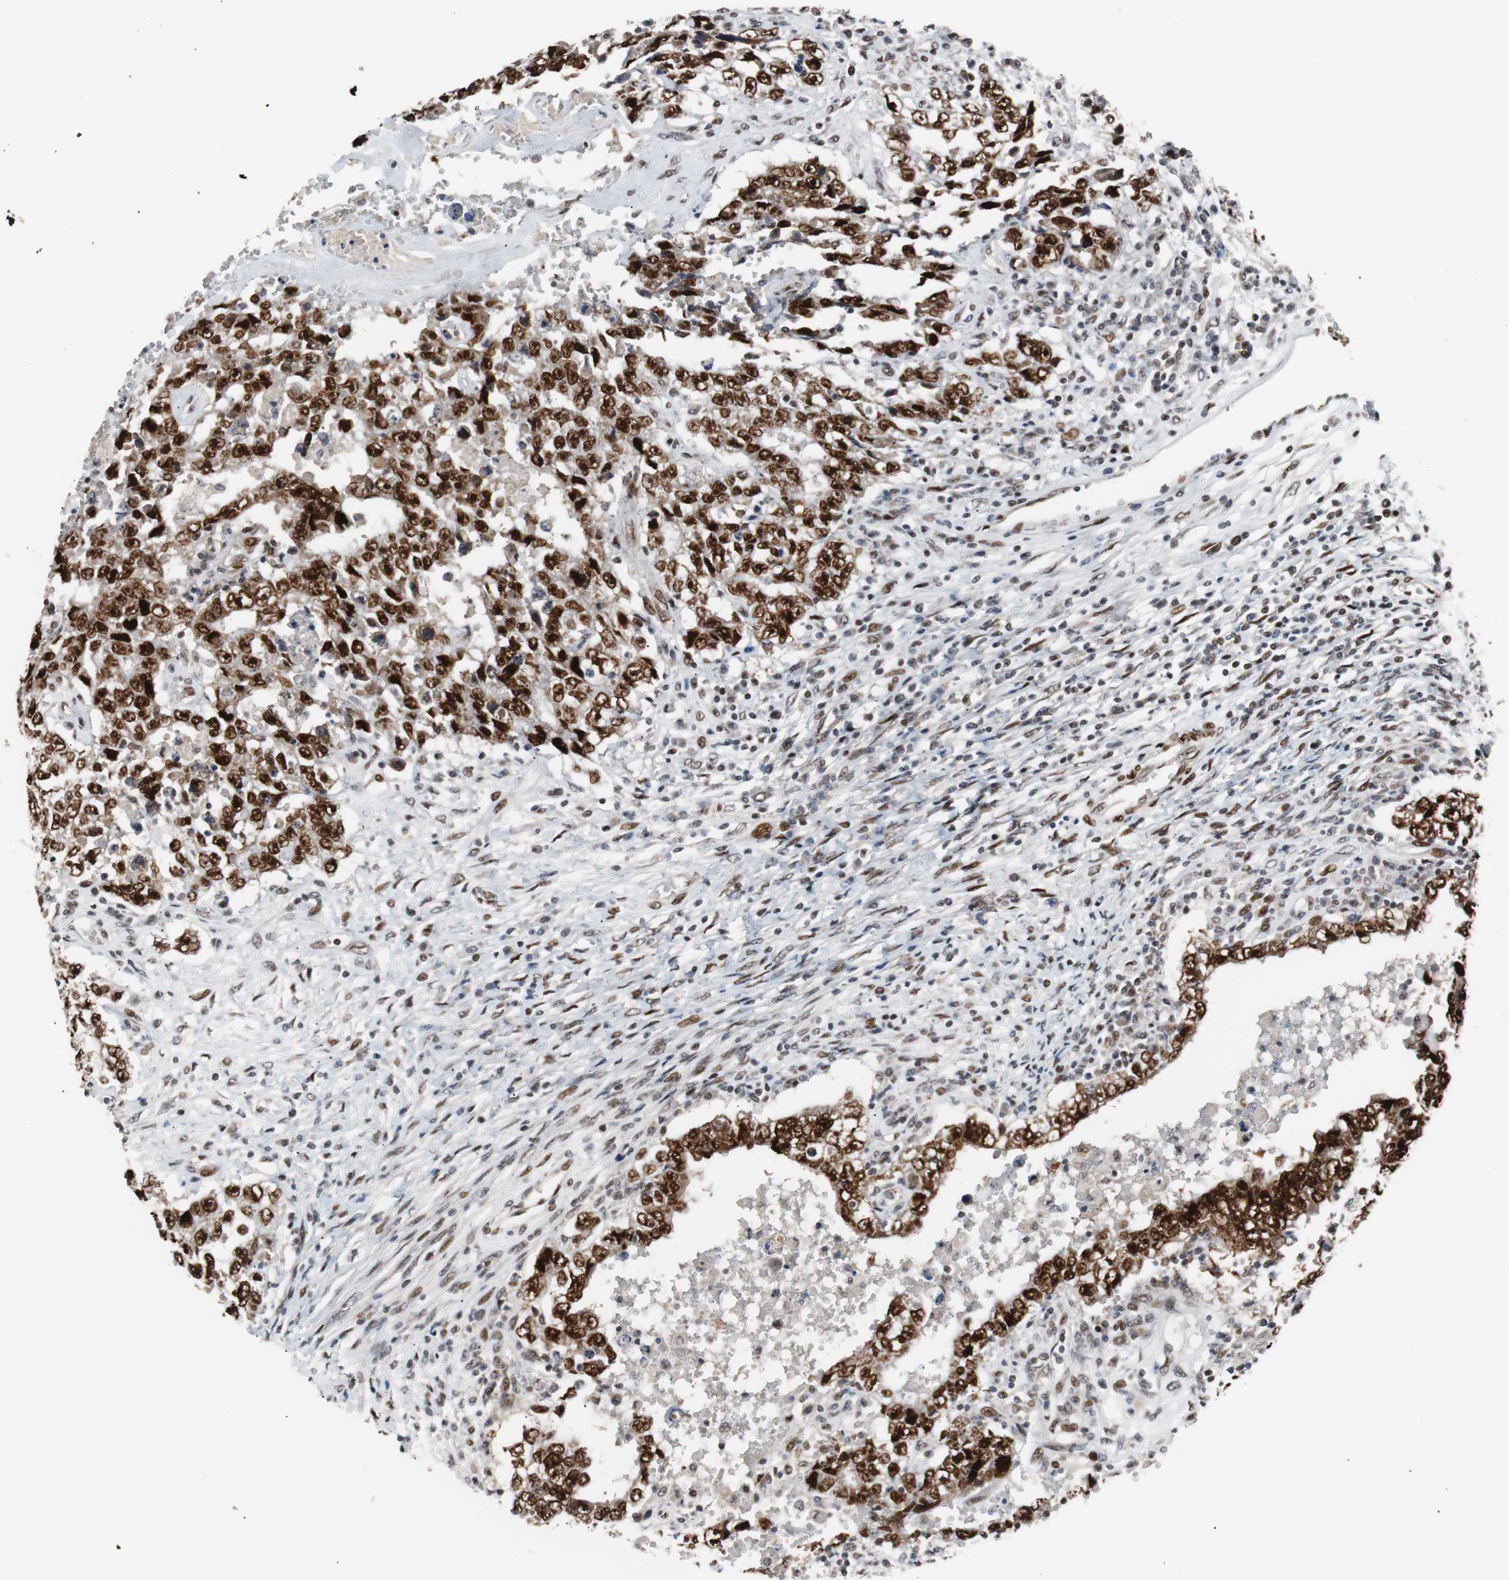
{"staining": {"intensity": "strong", "quantity": ">75%", "location": "nuclear"}, "tissue": "testis cancer", "cell_type": "Tumor cells", "image_type": "cancer", "snomed": [{"axis": "morphology", "description": "Carcinoma, Embryonal, NOS"}, {"axis": "topography", "description": "Testis"}], "caption": "IHC staining of embryonal carcinoma (testis), which exhibits high levels of strong nuclear staining in approximately >75% of tumor cells indicating strong nuclear protein staining. The staining was performed using DAB (brown) for protein detection and nuclei were counterstained in hematoxylin (blue).", "gene": "NBL1", "patient": {"sex": "male", "age": 26}}